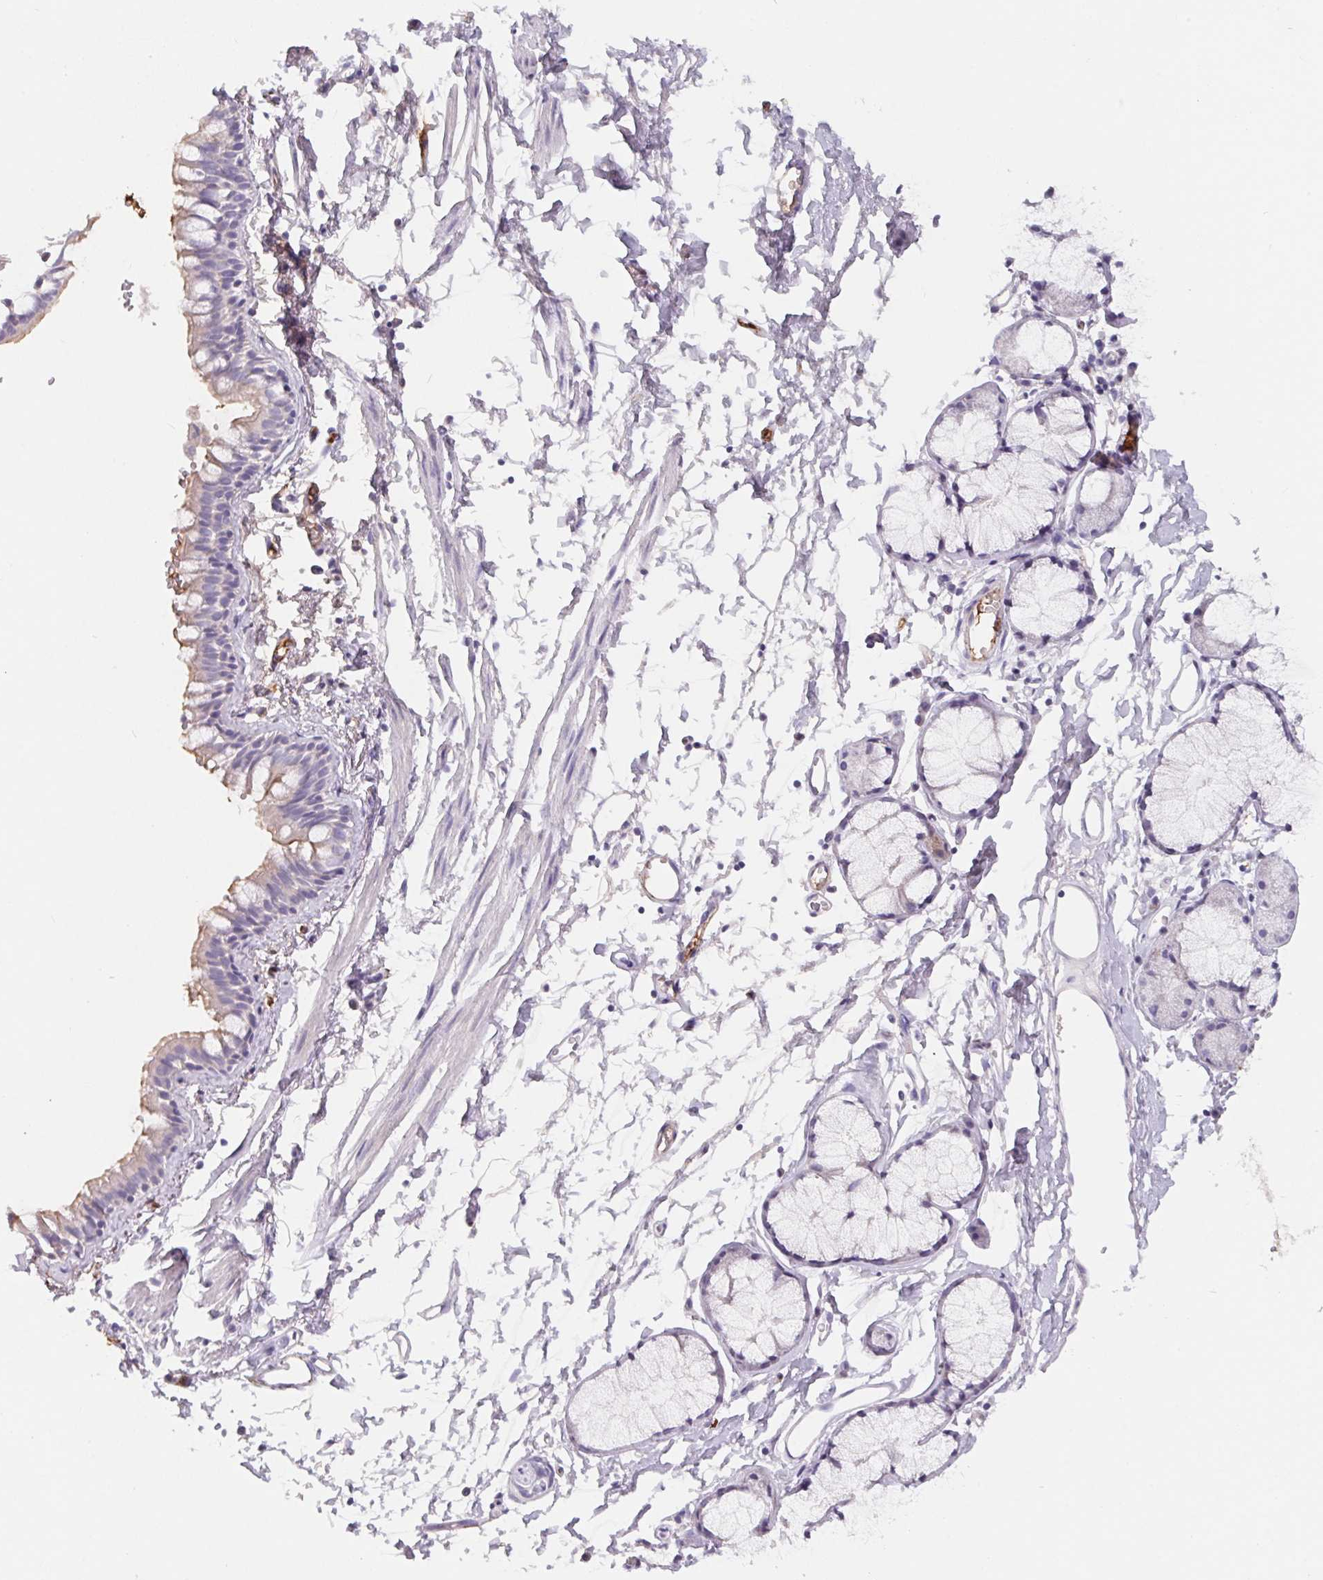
{"staining": {"intensity": "weak", "quantity": "25%-75%", "location": "cytoplasmic/membranous"}, "tissue": "bronchus", "cell_type": "Respiratory epithelial cells", "image_type": "normal", "snomed": [{"axis": "morphology", "description": "Normal tissue, NOS"}, {"axis": "topography", "description": "Cartilage tissue"}, {"axis": "topography", "description": "Bronchus"}], "caption": "Bronchus stained for a protein (brown) displays weak cytoplasmic/membranous positive positivity in about 25%-75% of respiratory epithelial cells.", "gene": "LPA", "patient": {"sex": "female", "age": 59}}